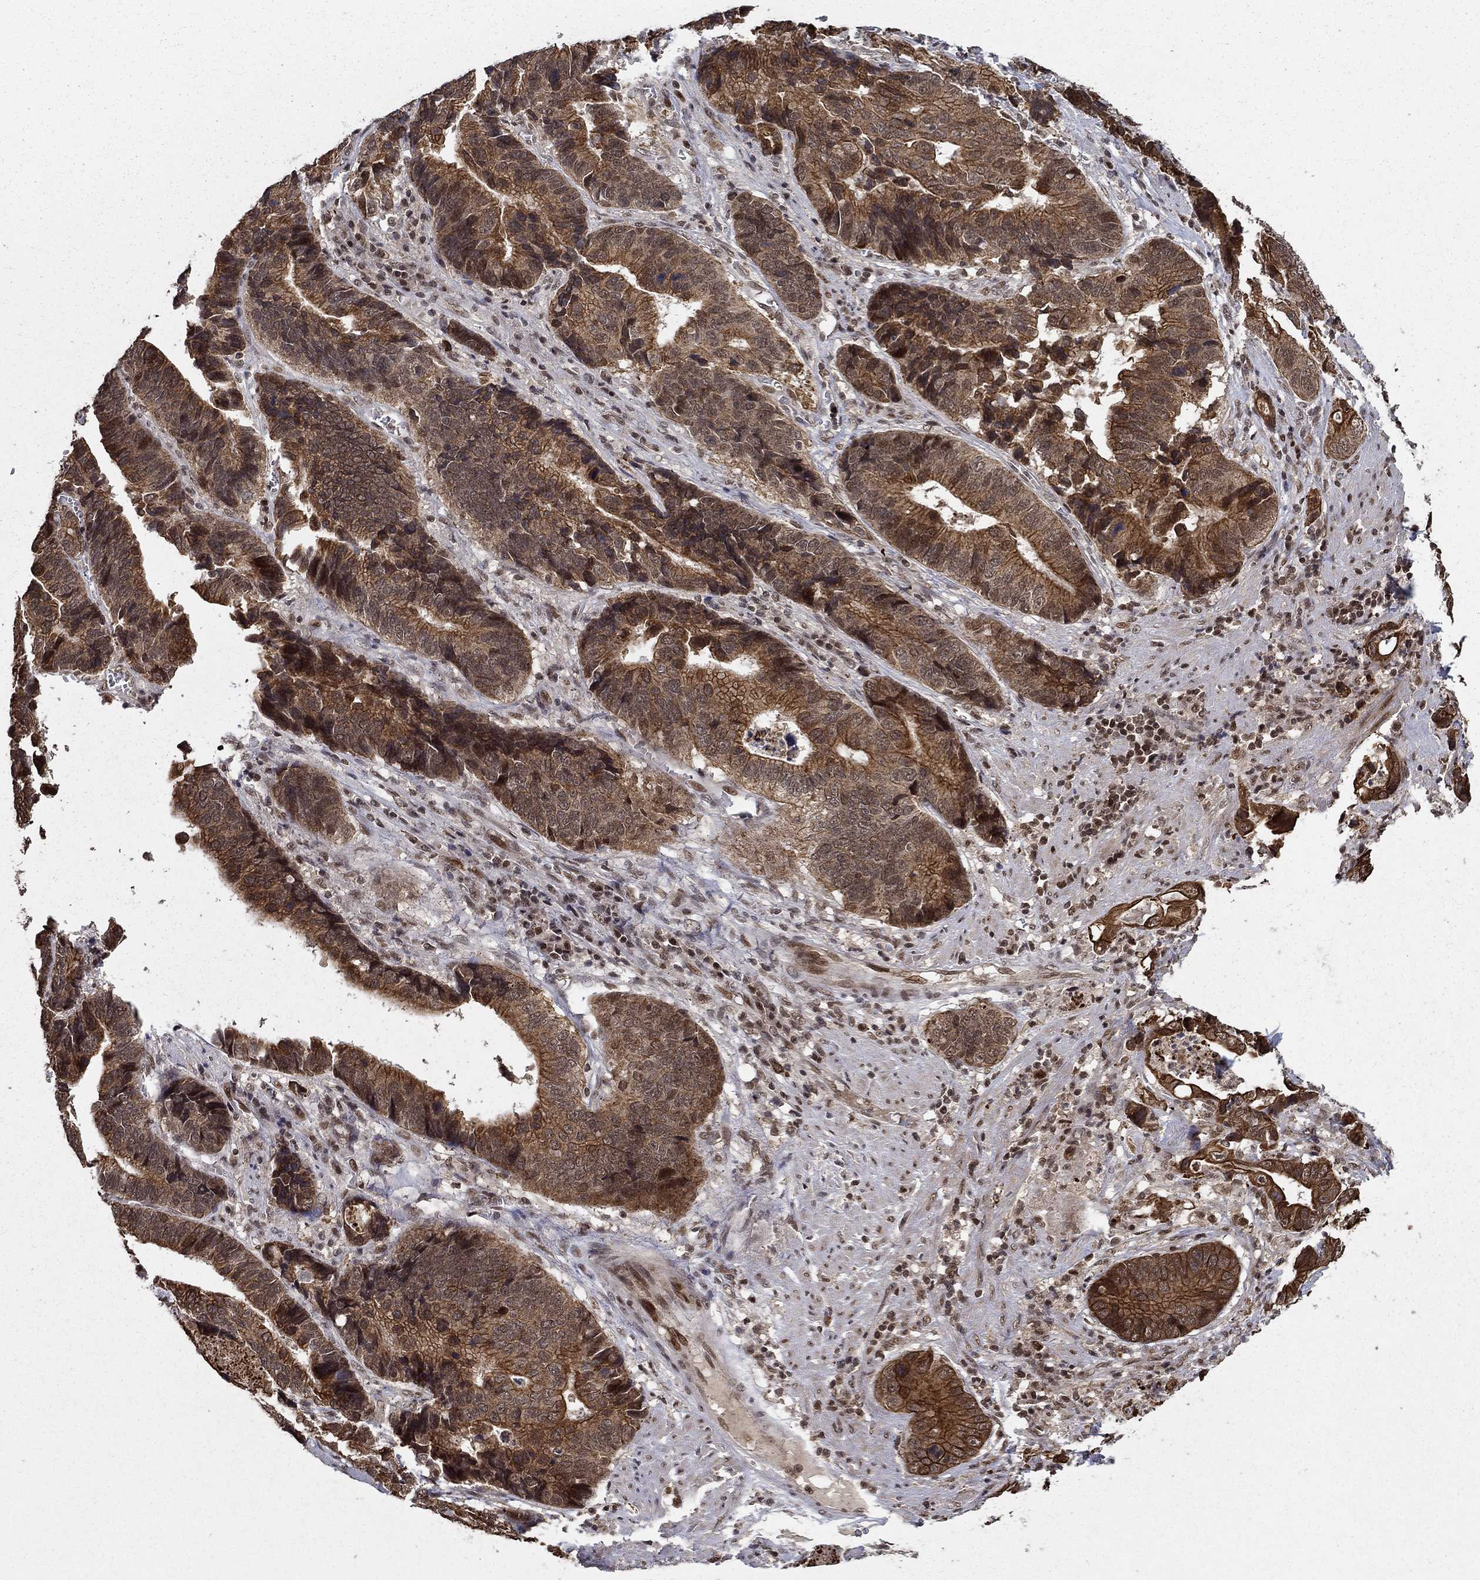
{"staining": {"intensity": "moderate", "quantity": ">75%", "location": "cytoplasmic/membranous"}, "tissue": "stomach cancer", "cell_type": "Tumor cells", "image_type": "cancer", "snomed": [{"axis": "morphology", "description": "Adenocarcinoma, NOS"}, {"axis": "topography", "description": "Stomach"}], "caption": "Protein staining demonstrates moderate cytoplasmic/membranous expression in approximately >75% of tumor cells in stomach adenocarcinoma. The protein of interest is stained brown, and the nuclei are stained in blue (DAB (3,3'-diaminobenzidine) IHC with brightfield microscopy, high magnification).", "gene": "CDCA7L", "patient": {"sex": "male", "age": 84}}